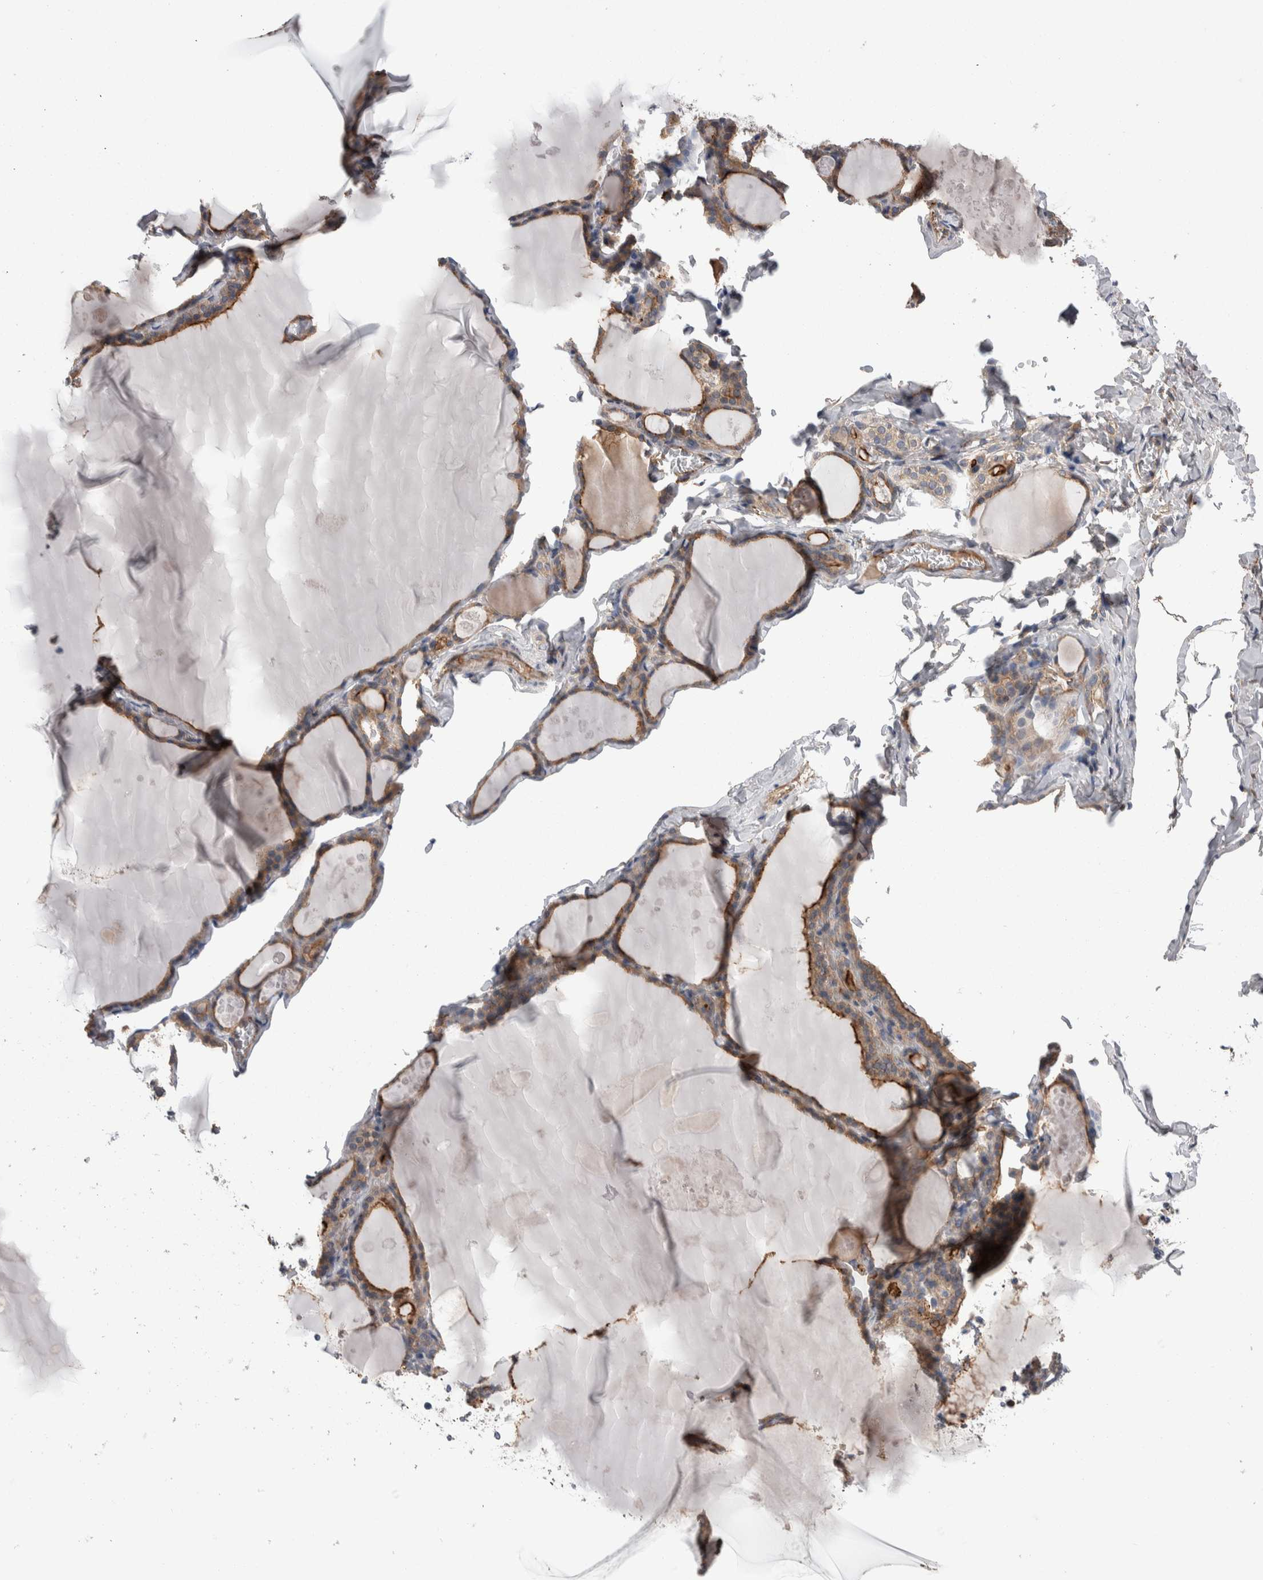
{"staining": {"intensity": "moderate", "quantity": ">75%", "location": "cytoplasmic/membranous"}, "tissue": "thyroid gland", "cell_type": "Glandular cells", "image_type": "normal", "snomed": [{"axis": "morphology", "description": "Normal tissue, NOS"}, {"axis": "topography", "description": "Thyroid gland"}], "caption": "The micrograph demonstrates immunohistochemical staining of unremarkable thyroid gland. There is moderate cytoplasmic/membranous positivity is identified in about >75% of glandular cells.", "gene": "LIMA1", "patient": {"sex": "male", "age": 56}}